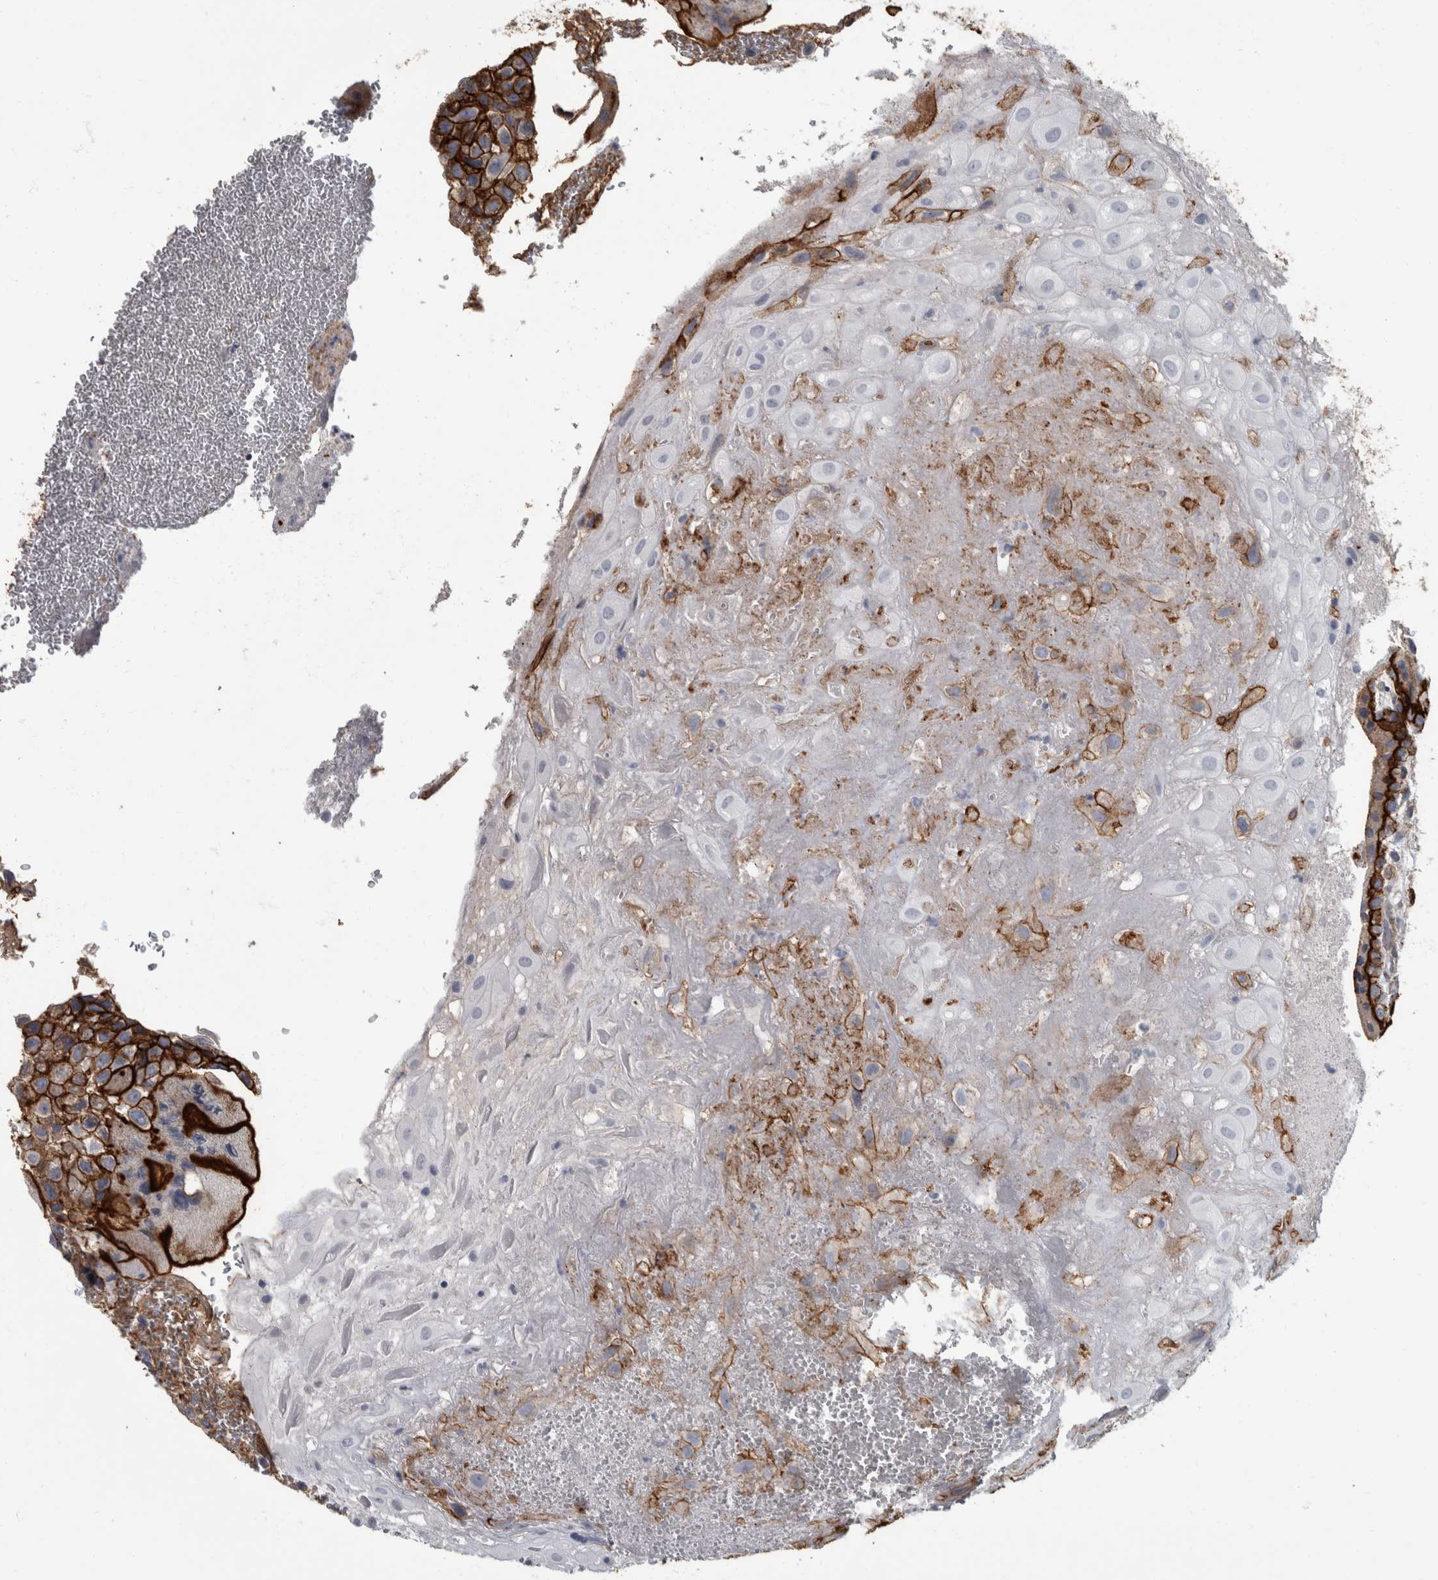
{"staining": {"intensity": "moderate", "quantity": "<25%", "location": "cytoplasmic/membranous"}, "tissue": "placenta", "cell_type": "Decidual cells", "image_type": "normal", "snomed": [{"axis": "morphology", "description": "Normal tissue, NOS"}, {"axis": "topography", "description": "Placenta"}], "caption": "Immunohistochemistry (IHC) photomicrograph of benign human placenta stained for a protein (brown), which displays low levels of moderate cytoplasmic/membranous staining in approximately <25% of decidual cells.", "gene": "DSG2", "patient": {"sex": "female", "age": 35}}